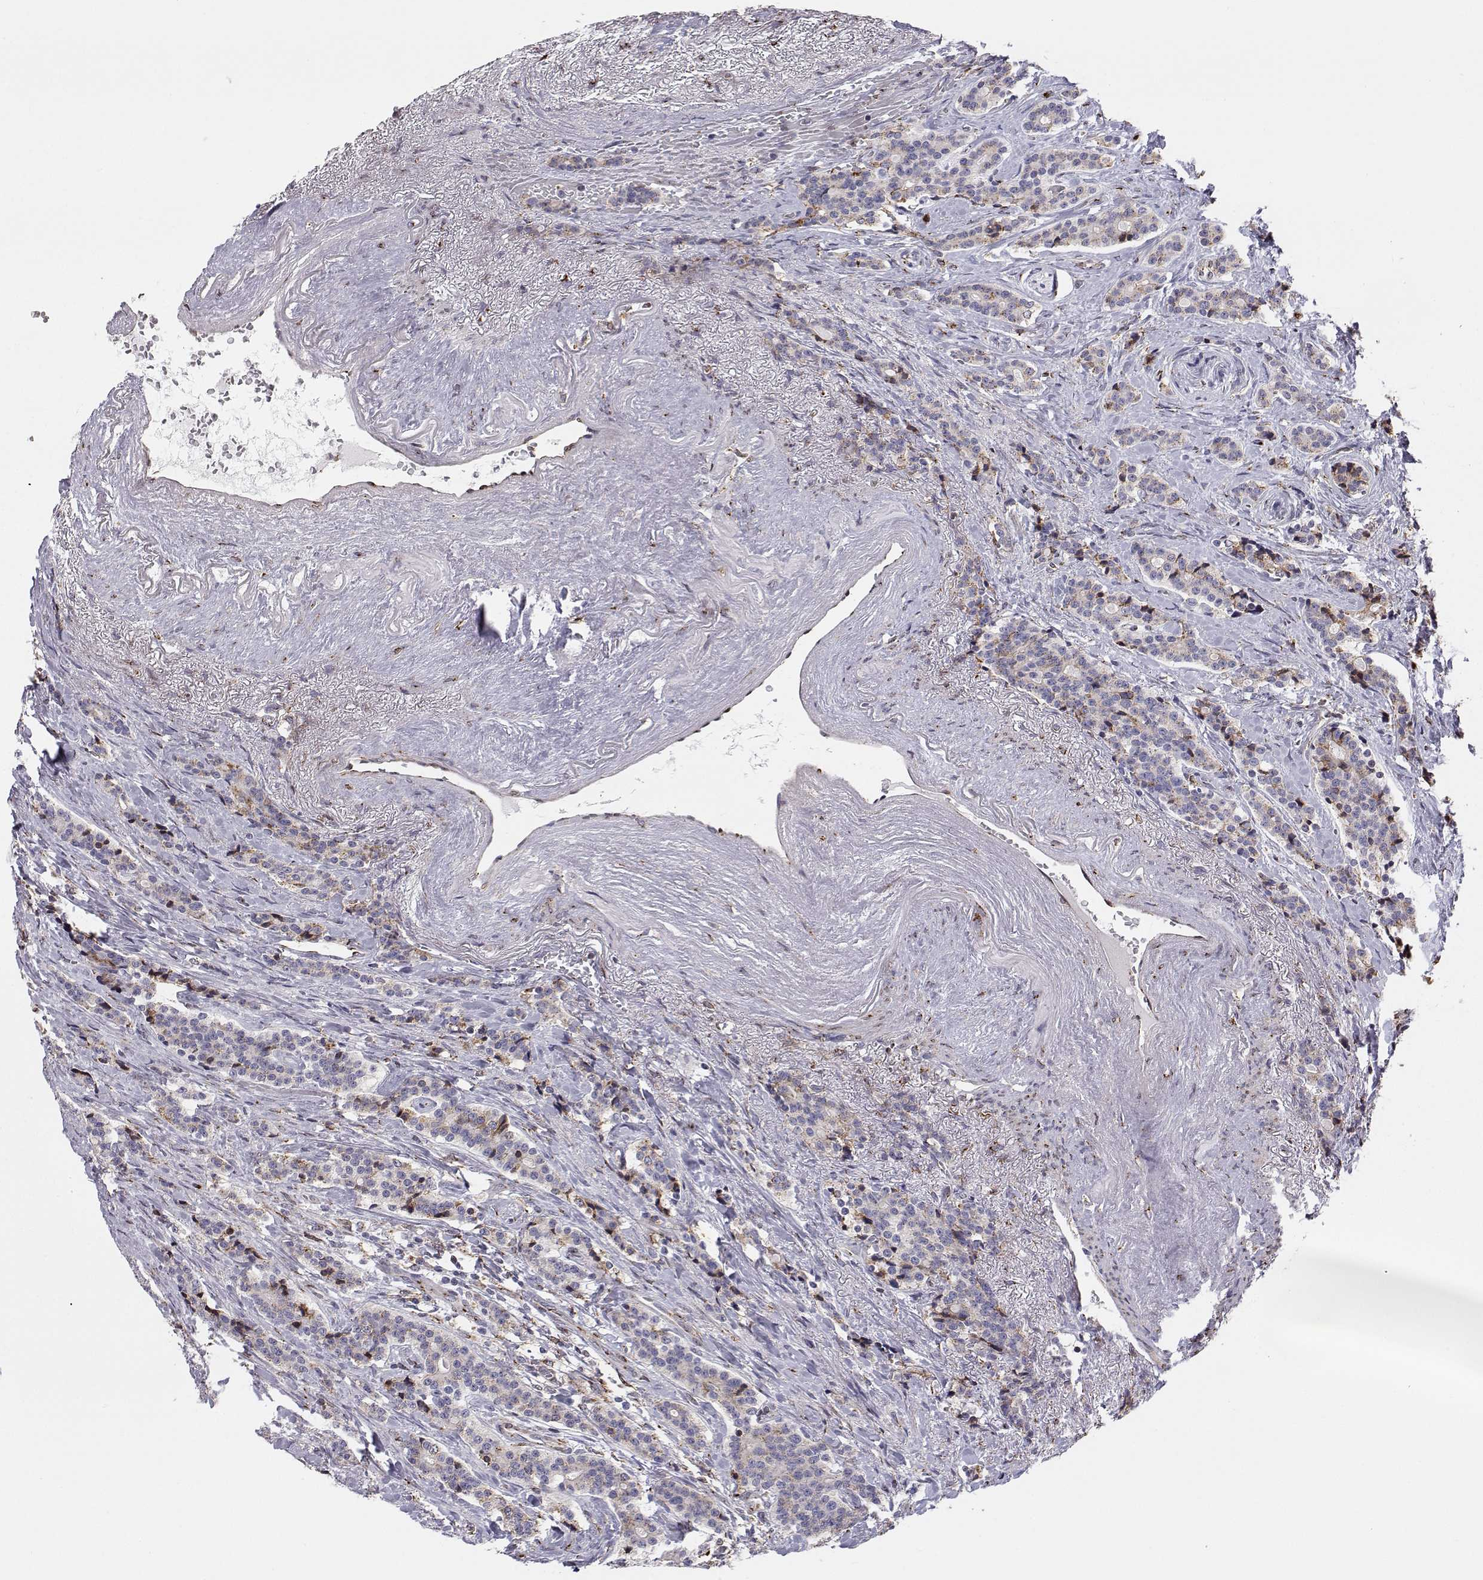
{"staining": {"intensity": "weak", "quantity": "<25%", "location": "cytoplasmic/membranous"}, "tissue": "carcinoid", "cell_type": "Tumor cells", "image_type": "cancer", "snomed": [{"axis": "morphology", "description": "Carcinoid, malignant, NOS"}, {"axis": "topography", "description": "Small intestine"}], "caption": "Image shows no protein expression in tumor cells of carcinoid tissue.", "gene": "STARD13", "patient": {"sex": "female", "age": 73}}